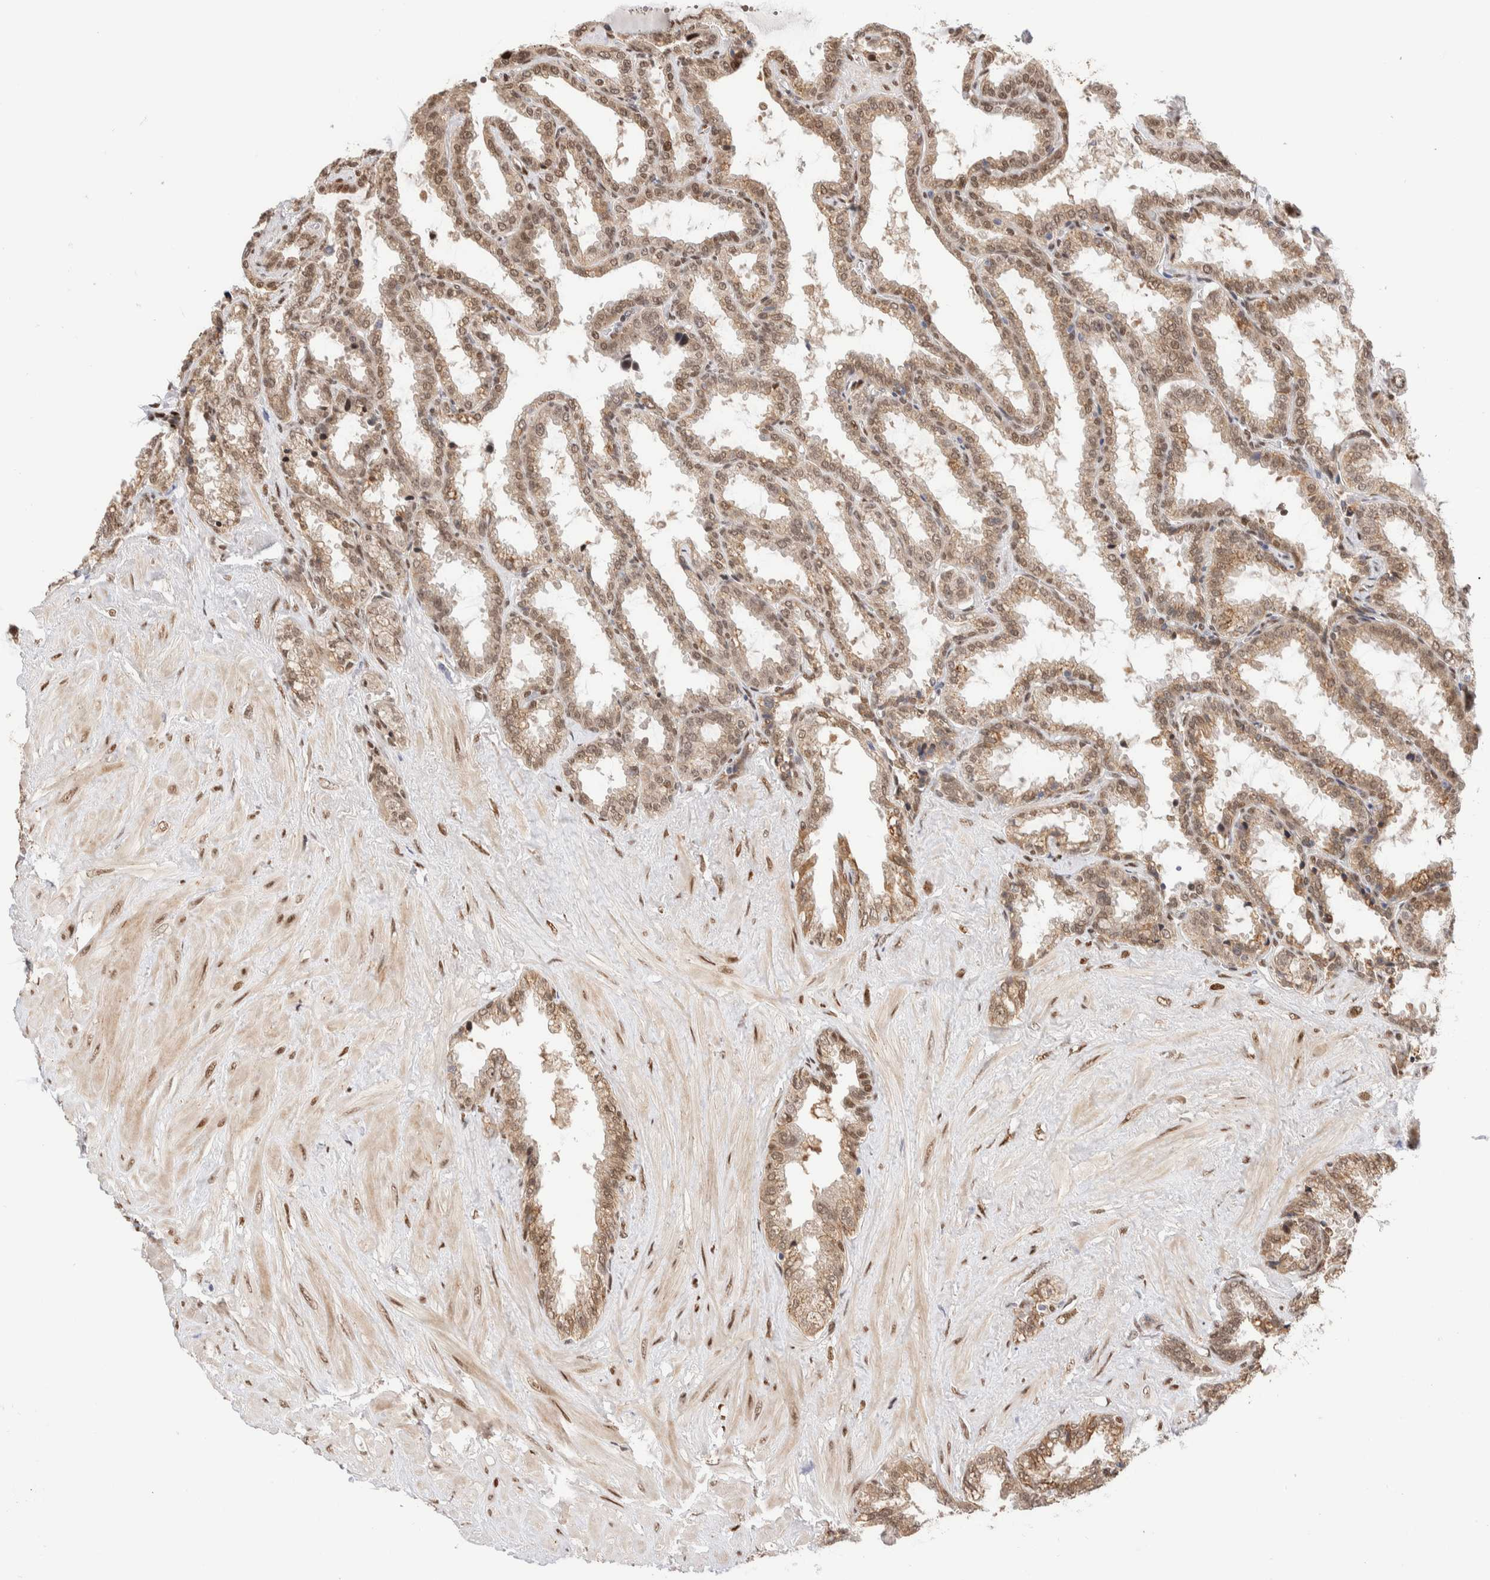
{"staining": {"intensity": "weak", "quantity": ">75%", "location": "cytoplasmic/membranous"}, "tissue": "seminal vesicle", "cell_type": "Glandular cells", "image_type": "normal", "snomed": [{"axis": "morphology", "description": "Normal tissue, NOS"}, {"axis": "topography", "description": "Seminal veicle"}], "caption": "An image of seminal vesicle stained for a protein shows weak cytoplasmic/membranous brown staining in glandular cells.", "gene": "NSMAF", "patient": {"sex": "male", "age": 46}}